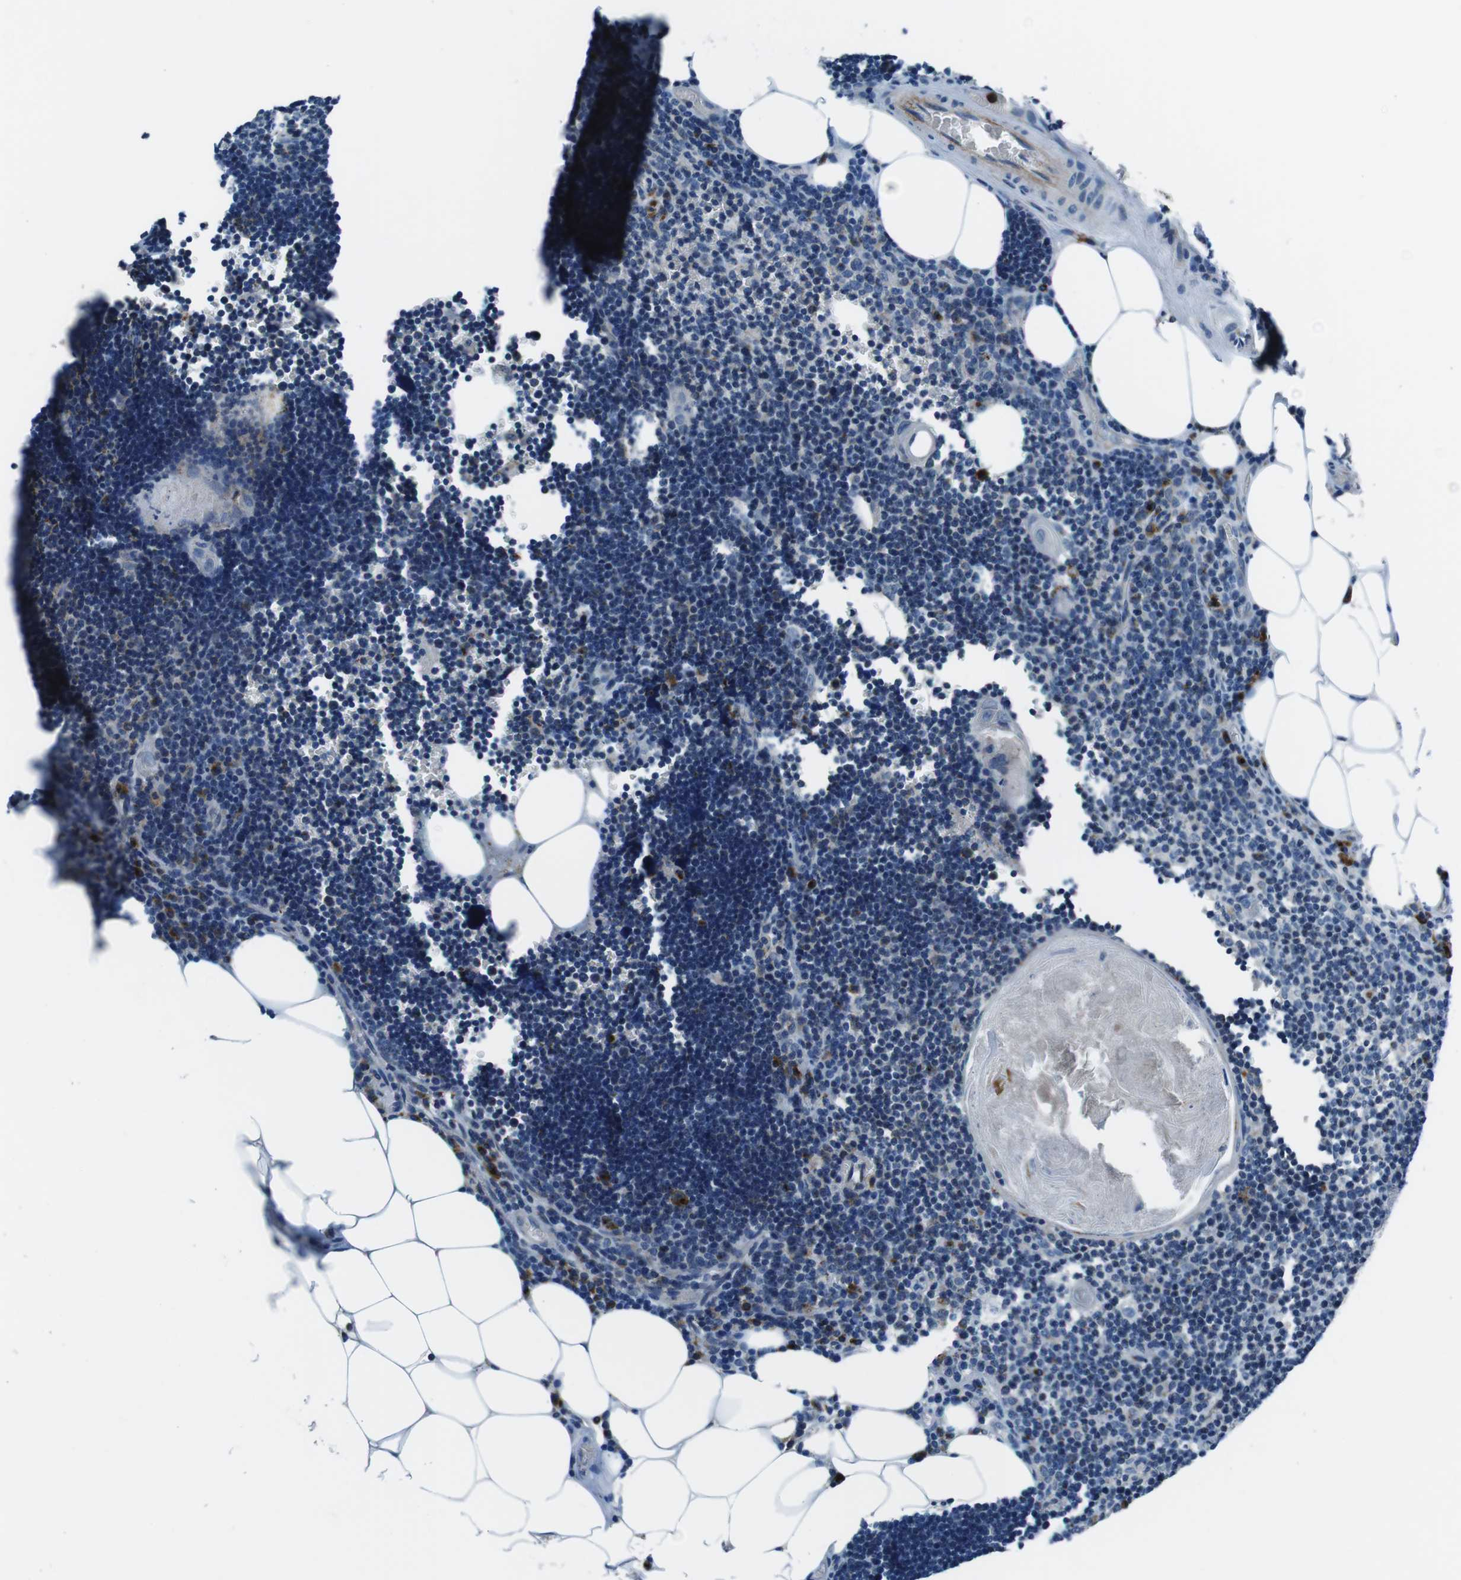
{"staining": {"intensity": "negative", "quantity": "none", "location": "none"}, "tissue": "lymph node", "cell_type": "Germinal center cells", "image_type": "normal", "snomed": [{"axis": "morphology", "description": "Normal tissue, NOS"}, {"axis": "topography", "description": "Lymph node"}], "caption": "Immunohistochemistry histopathology image of normal lymph node: lymph node stained with DAB (3,3'-diaminobenzidine) demonstrates no significant protein staining in germinal center cells.", "gene": "NUCB2", "patient": {"sex": "male", "age": 33}}